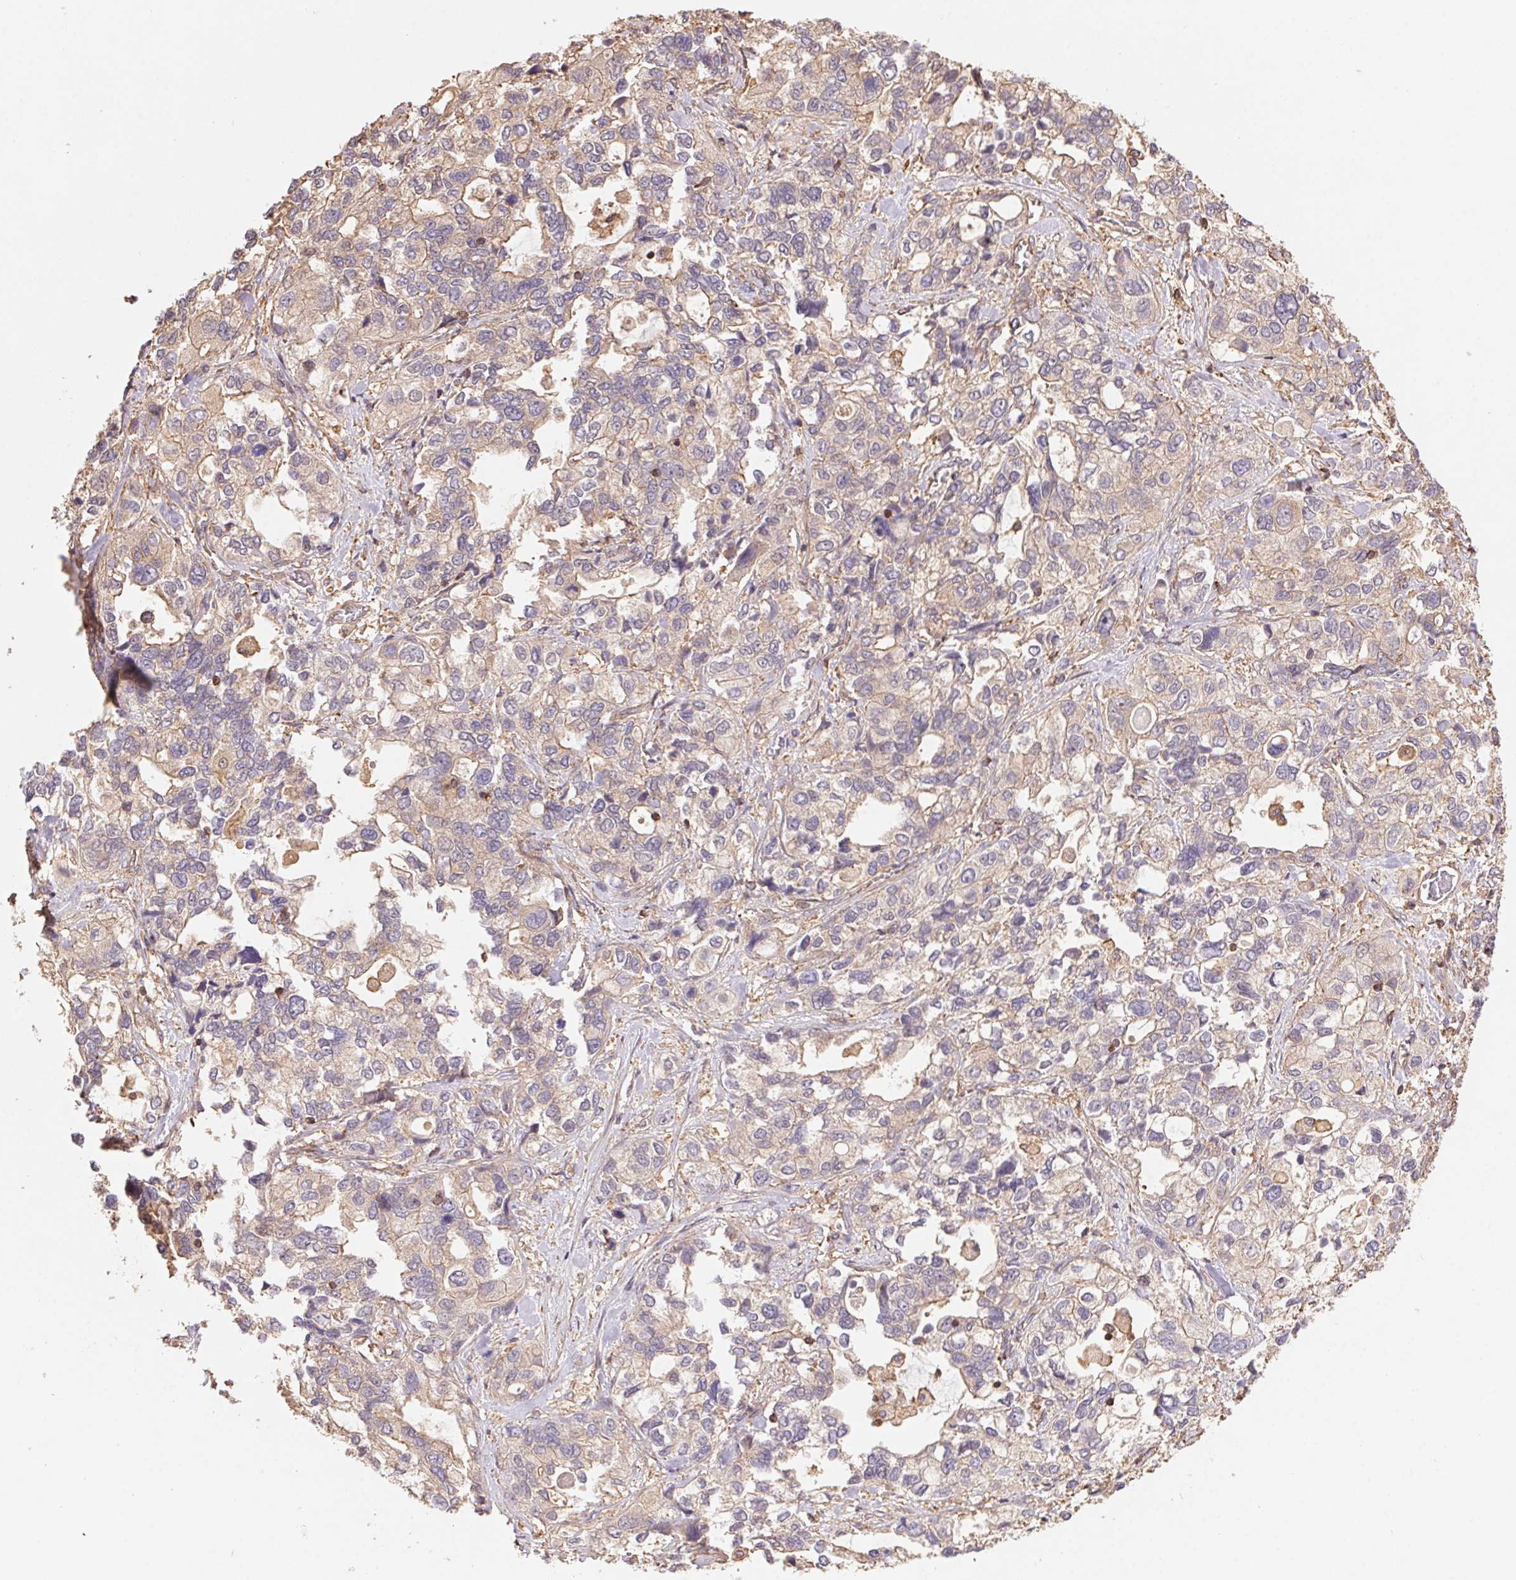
{"staining": {"intensity": "weak", "quantity": "25%-75%", "location": "cytoplasmic/membranous"}, "tissue": "stomach cancer", "cell_type": "Tumor cells", "image_type": "cancer", "snomed": [{"axis": "morphology", "description": "Adenocarcinoma, NOS"}, {"axis": "topography", "description": "Stomach, upper"}], "caption": "IHC (DAB) staining of stomach adenocarcinoma exhibits weak cytoplasmic/membranous protein expression in about 25%-75% of tumor cells.", "gene": "ATG10", "patient": {"sex": "female", "age": 81}}